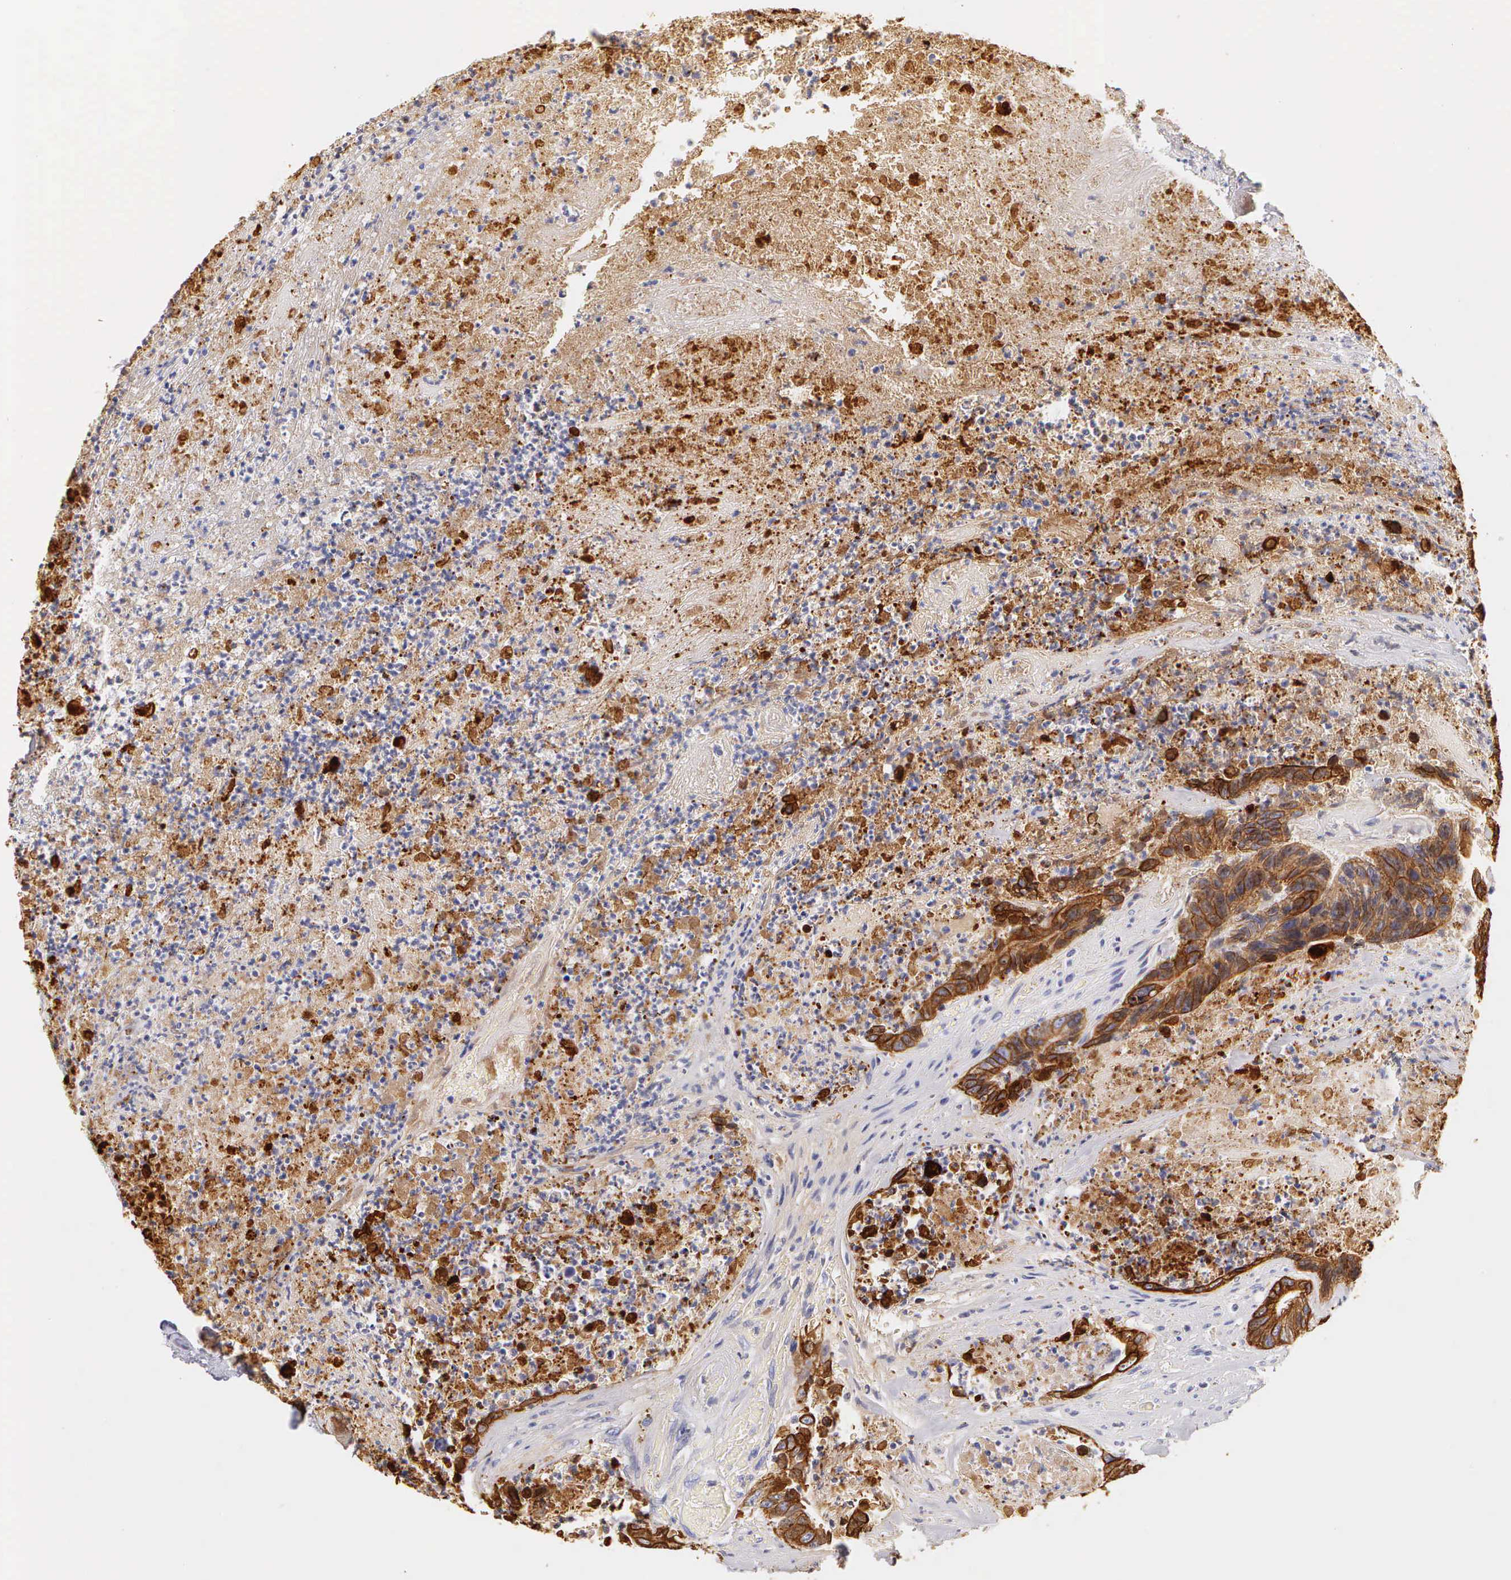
{"staining": {"intensity": "strong", "quantity": ">75%", "location": "cytoplasmic/membranous"}, "tissue": "colorectal cancer", "cell_type": "Tumor cells", "image_type": "cancer", "snomed": [{"axis": "morphology", "description": "Adenocarcinoma, NOS"}, {"axis": "topography", "description": "Rectum"}], "caption": "Protein expression analysis of colorectal cancer (adenocarcinoma) reveals strong cytoplasmic/membranous staining in about >75% of tumor cells.", "gene": "KRT17", "patient": {"sex": "female", "age": 65}}